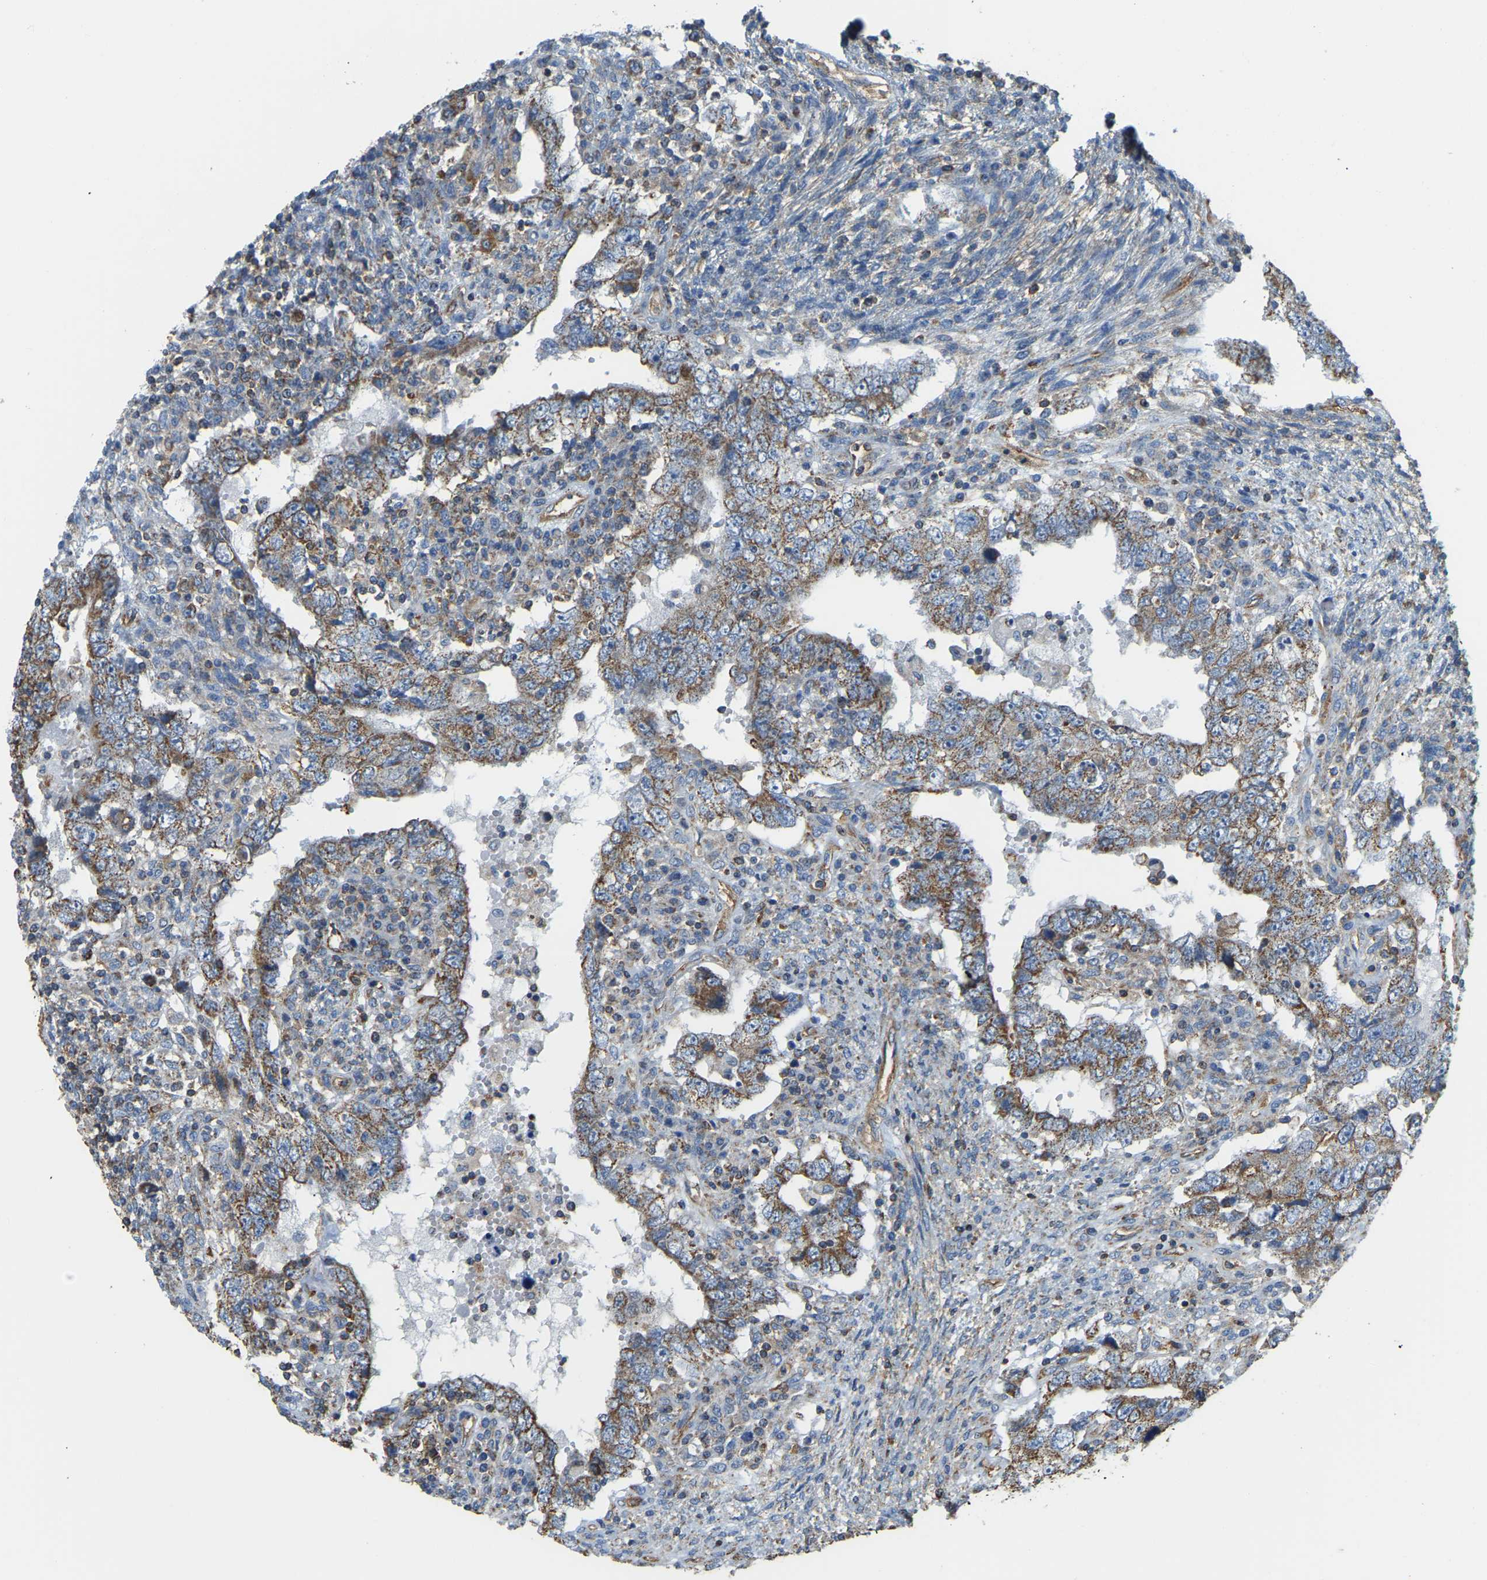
{"staining": {"intensity": "moderate", "quantity": ">75%", "location": "cytoplasmic/membranous"}, "tissue": "testis cancer", "cell_type": "Tumor cells", "image_type": "cancer", "snomed": [{"axis": "morphology", "description": "Carcinoma, Embryonal, NOS"}, {"axis": "topography", "description": "Testis"}], "caption": "A micrograph of embryonal carcinoma (testis) stained for a protein displays moderate cytoplasmic/membranous brown staining in tumor cells.", "gene": "AHNAK", "patient": {"sex": "male", "age": 26}}